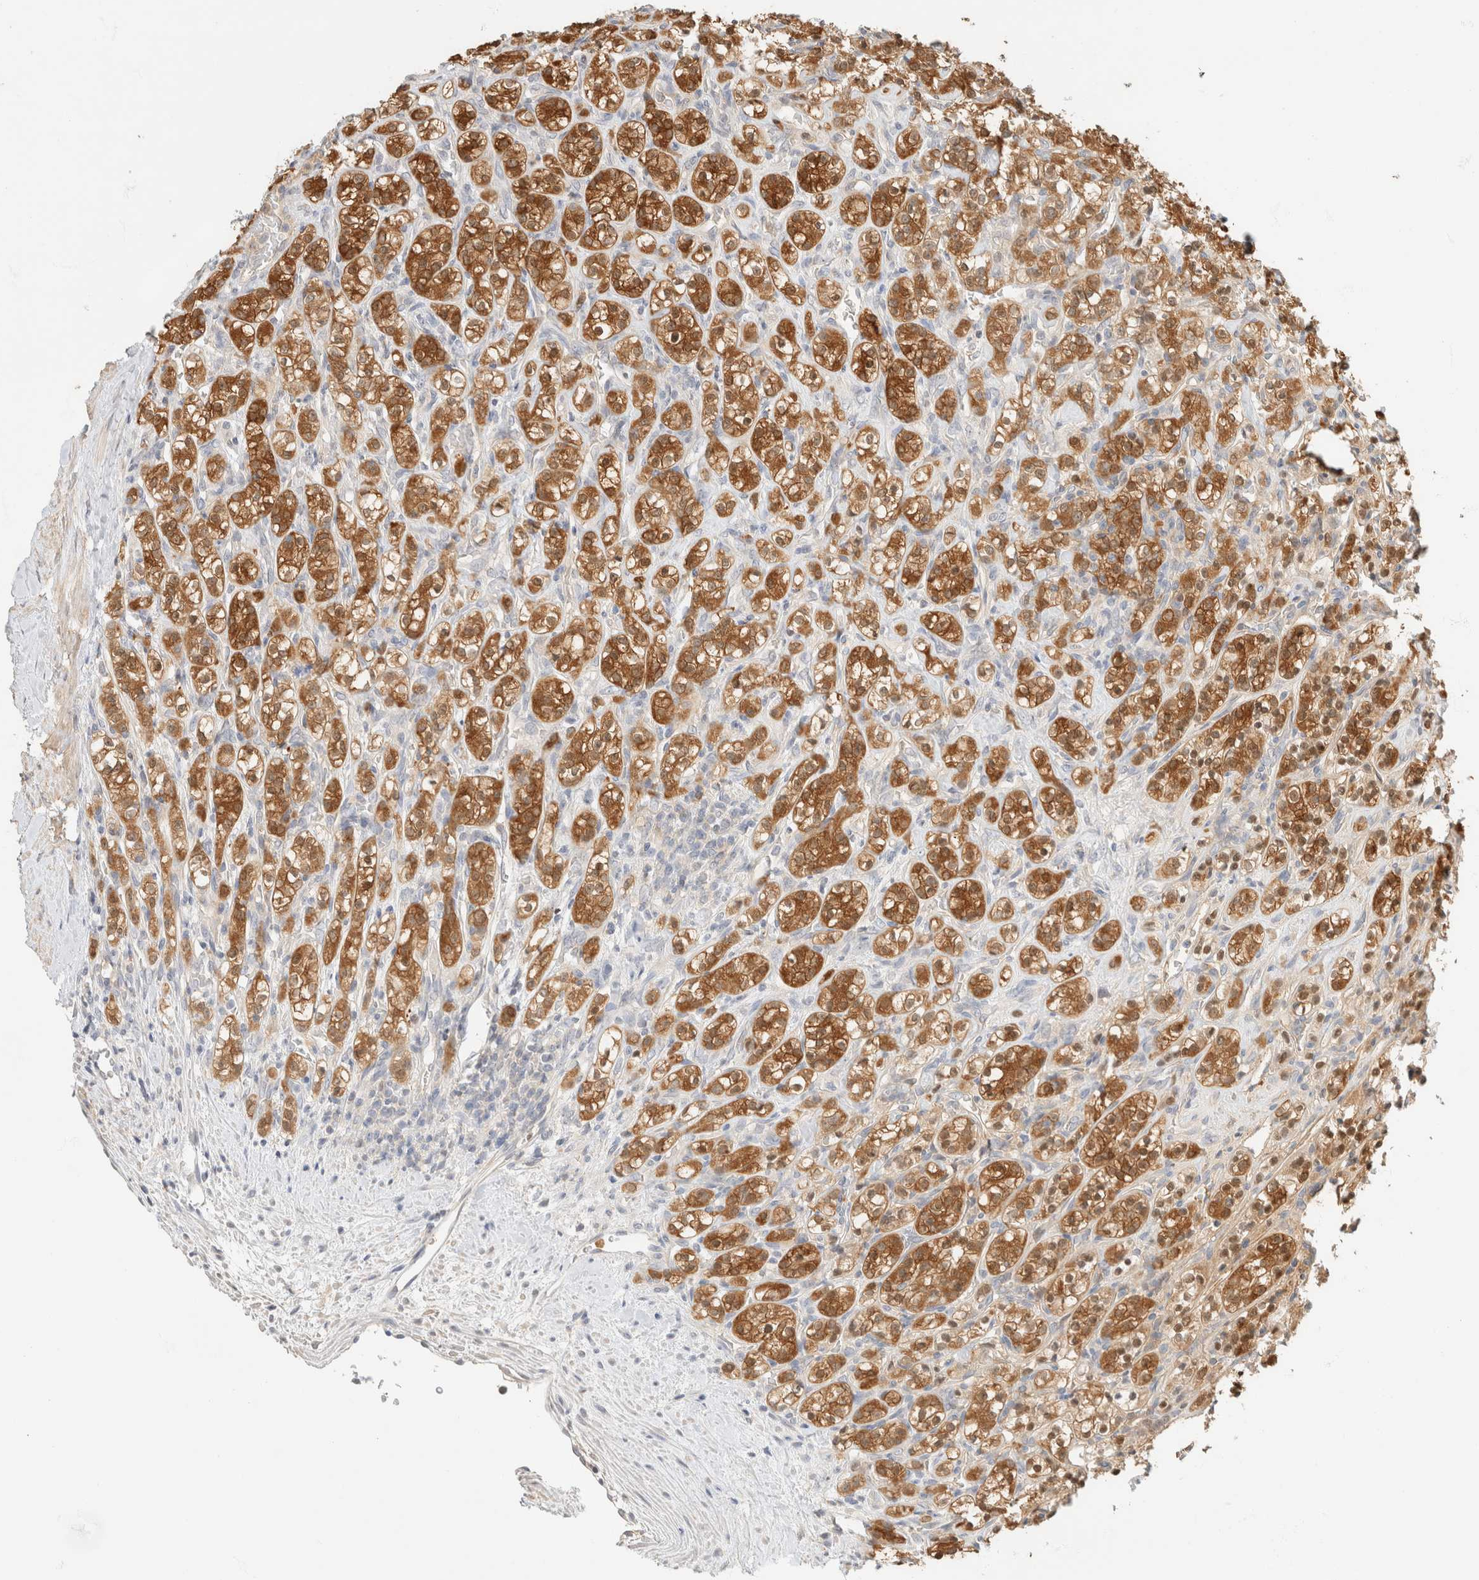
{"staining": {"intensity": "strong", "quantity": ">75%", "location": "cytoplasmic/membranous"}, "tissue": "renal cancer", "cell_type": "Tumor cells", "image_type": "cancer", "snomed": [{"axis": "morphology", "description": "Adenocarcinoma, NOS"}, {"axis": "topography", "description": "Kidney"}], "caption": "Human renal cancer (adenocarcinoma) stained with a brown dye demonstrates strong cytoplasmic/membranous positive staining in approximately >75% of tumor cells.", "gene": "GPI", "patient": {"sex": "male", "age": 77}}